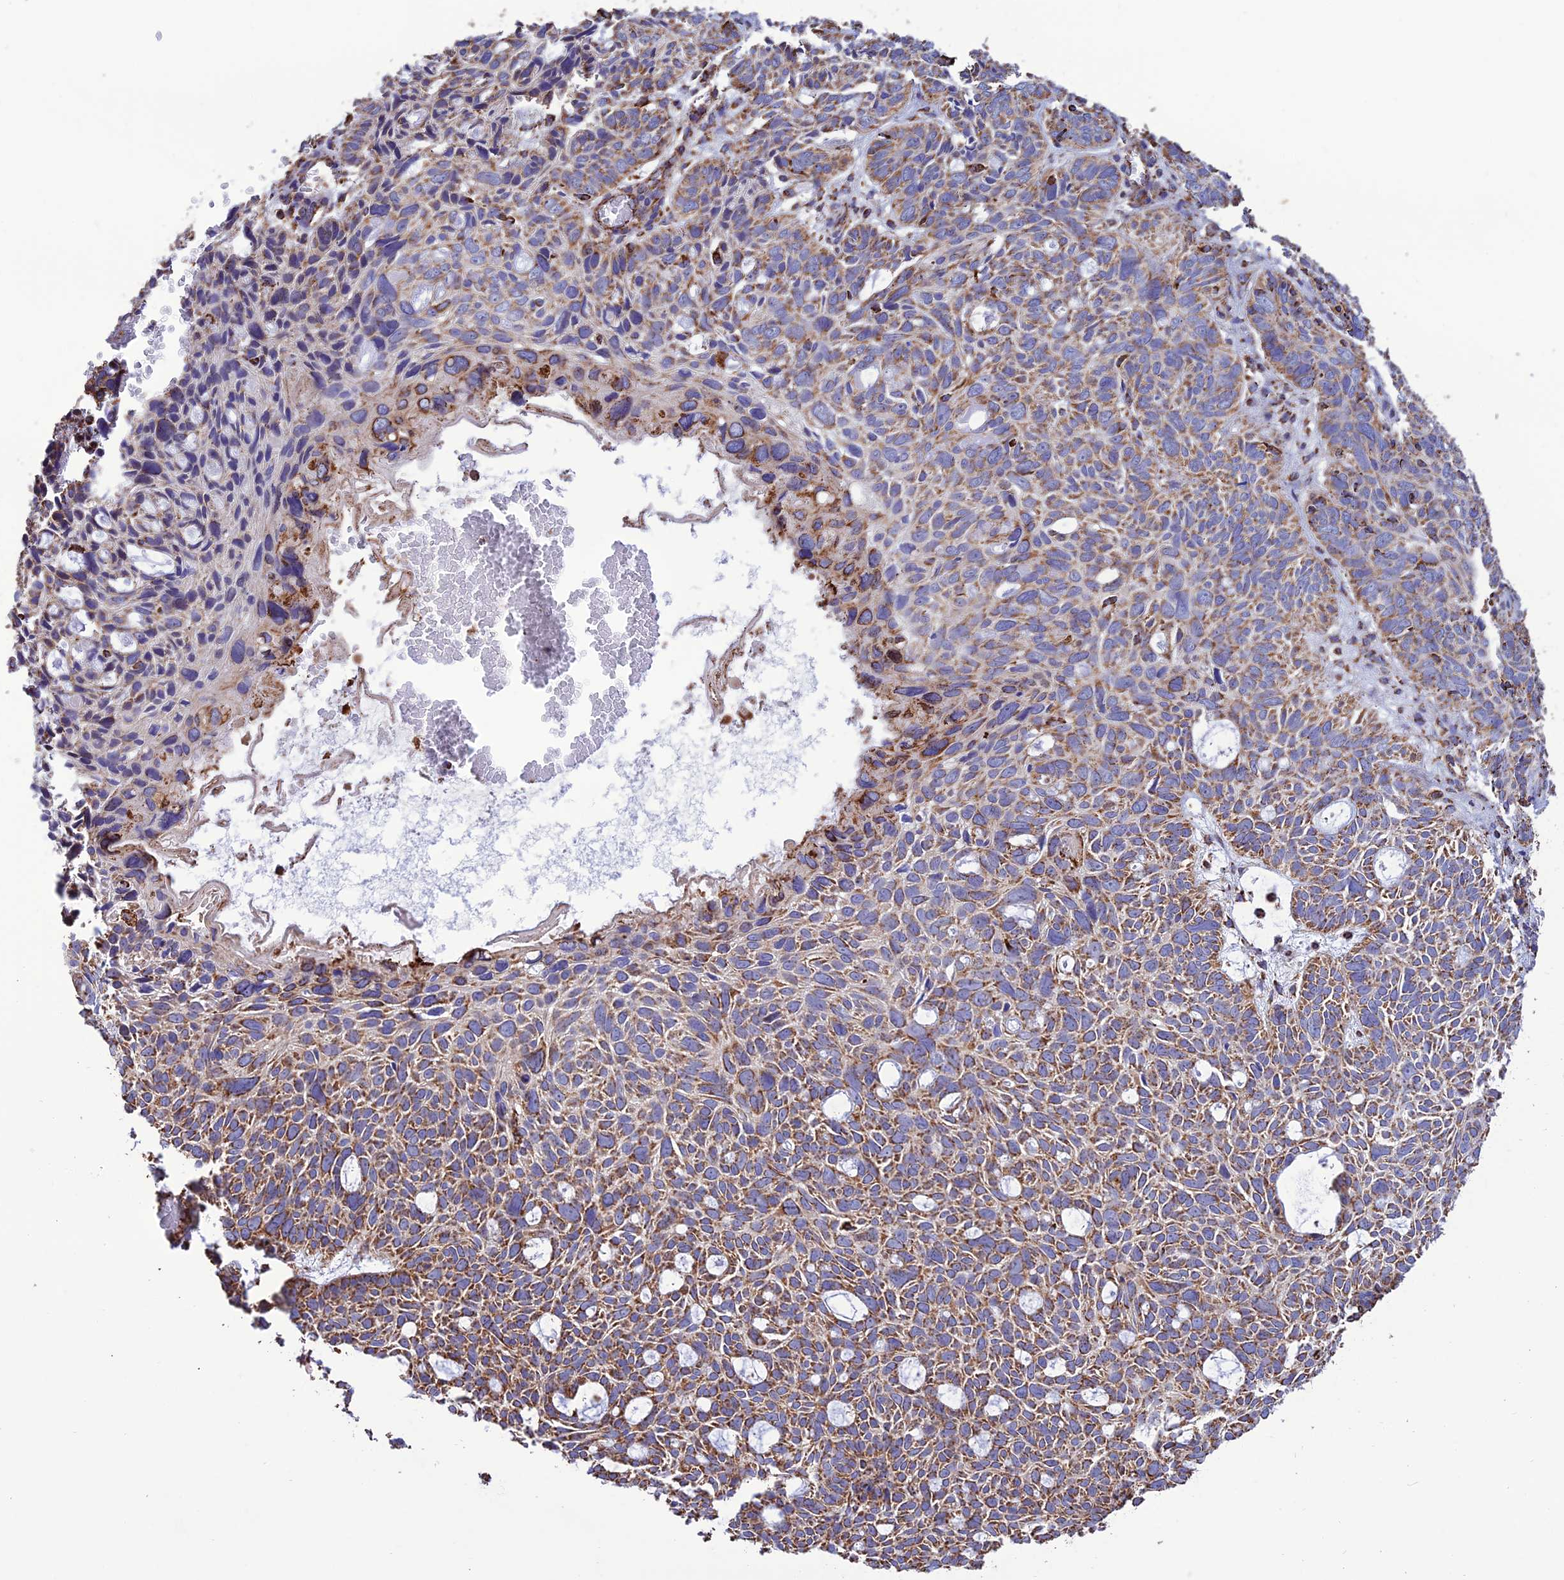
{"staining": {"intensity": "moderate", "quantity": ">75%", "location": "cytoplasmic/membranous"}, "tissue": "skin cancer", "cell_type": "Tumor cells", "image_type": "cancer", "snomed": [{"axis": "morphology", "description": "Basal cell carcinoma"}, {"axis": "topography", "description": "Skin"}], "caption": "This is a photomicrograph of immunohistochemistry (IHC) staining of skin cancer, which shows moderate staining in the cytoplasmic/membranous of tumor cells.", "gene": "NDUFAF1", "patient": {"sex": "male", "age": 69}}